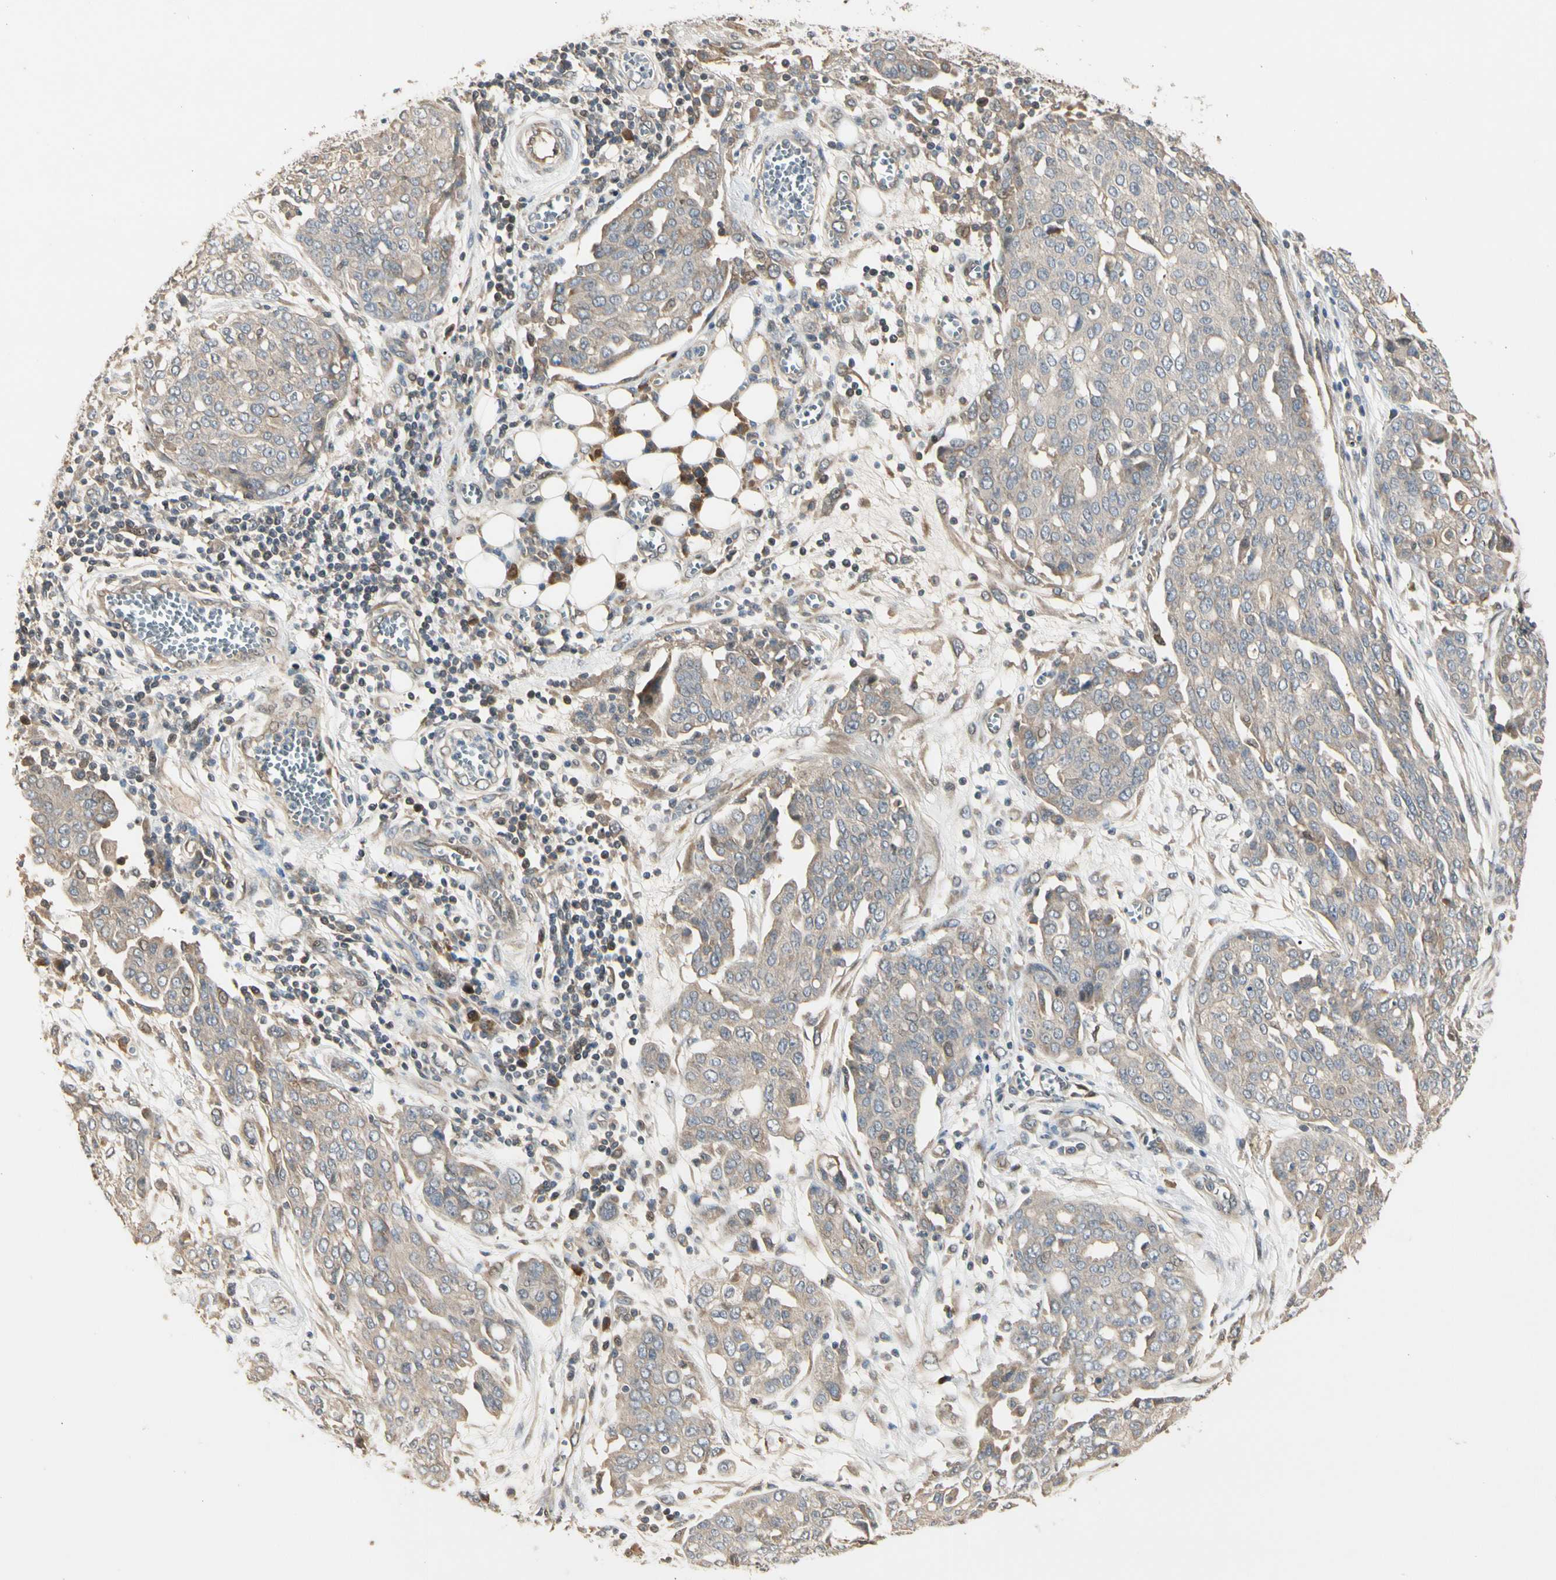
{"staining": {"intensity": "weak", "quantity": "<25%", "location": "cytoplasmic/membranous"}, "tissue": "ovarian cancer", "cell_type": "Tumor cells", "image_type": "cancer", "snomed": [{"axis": "morphology", "description": "Cystadenocarcinoma, serous, NOS"}, {"axis": "topography", "description": "Soft tissue"}, {"axis": "topography", "description": "Ovary"}], "caption": "Human serous cystadenocarcinoma (ovarian) stained for a protein using IHC shows no expression in tumor cells.", "gene": "ATG4C", "patient": {"sex": "female", "age": 57}}